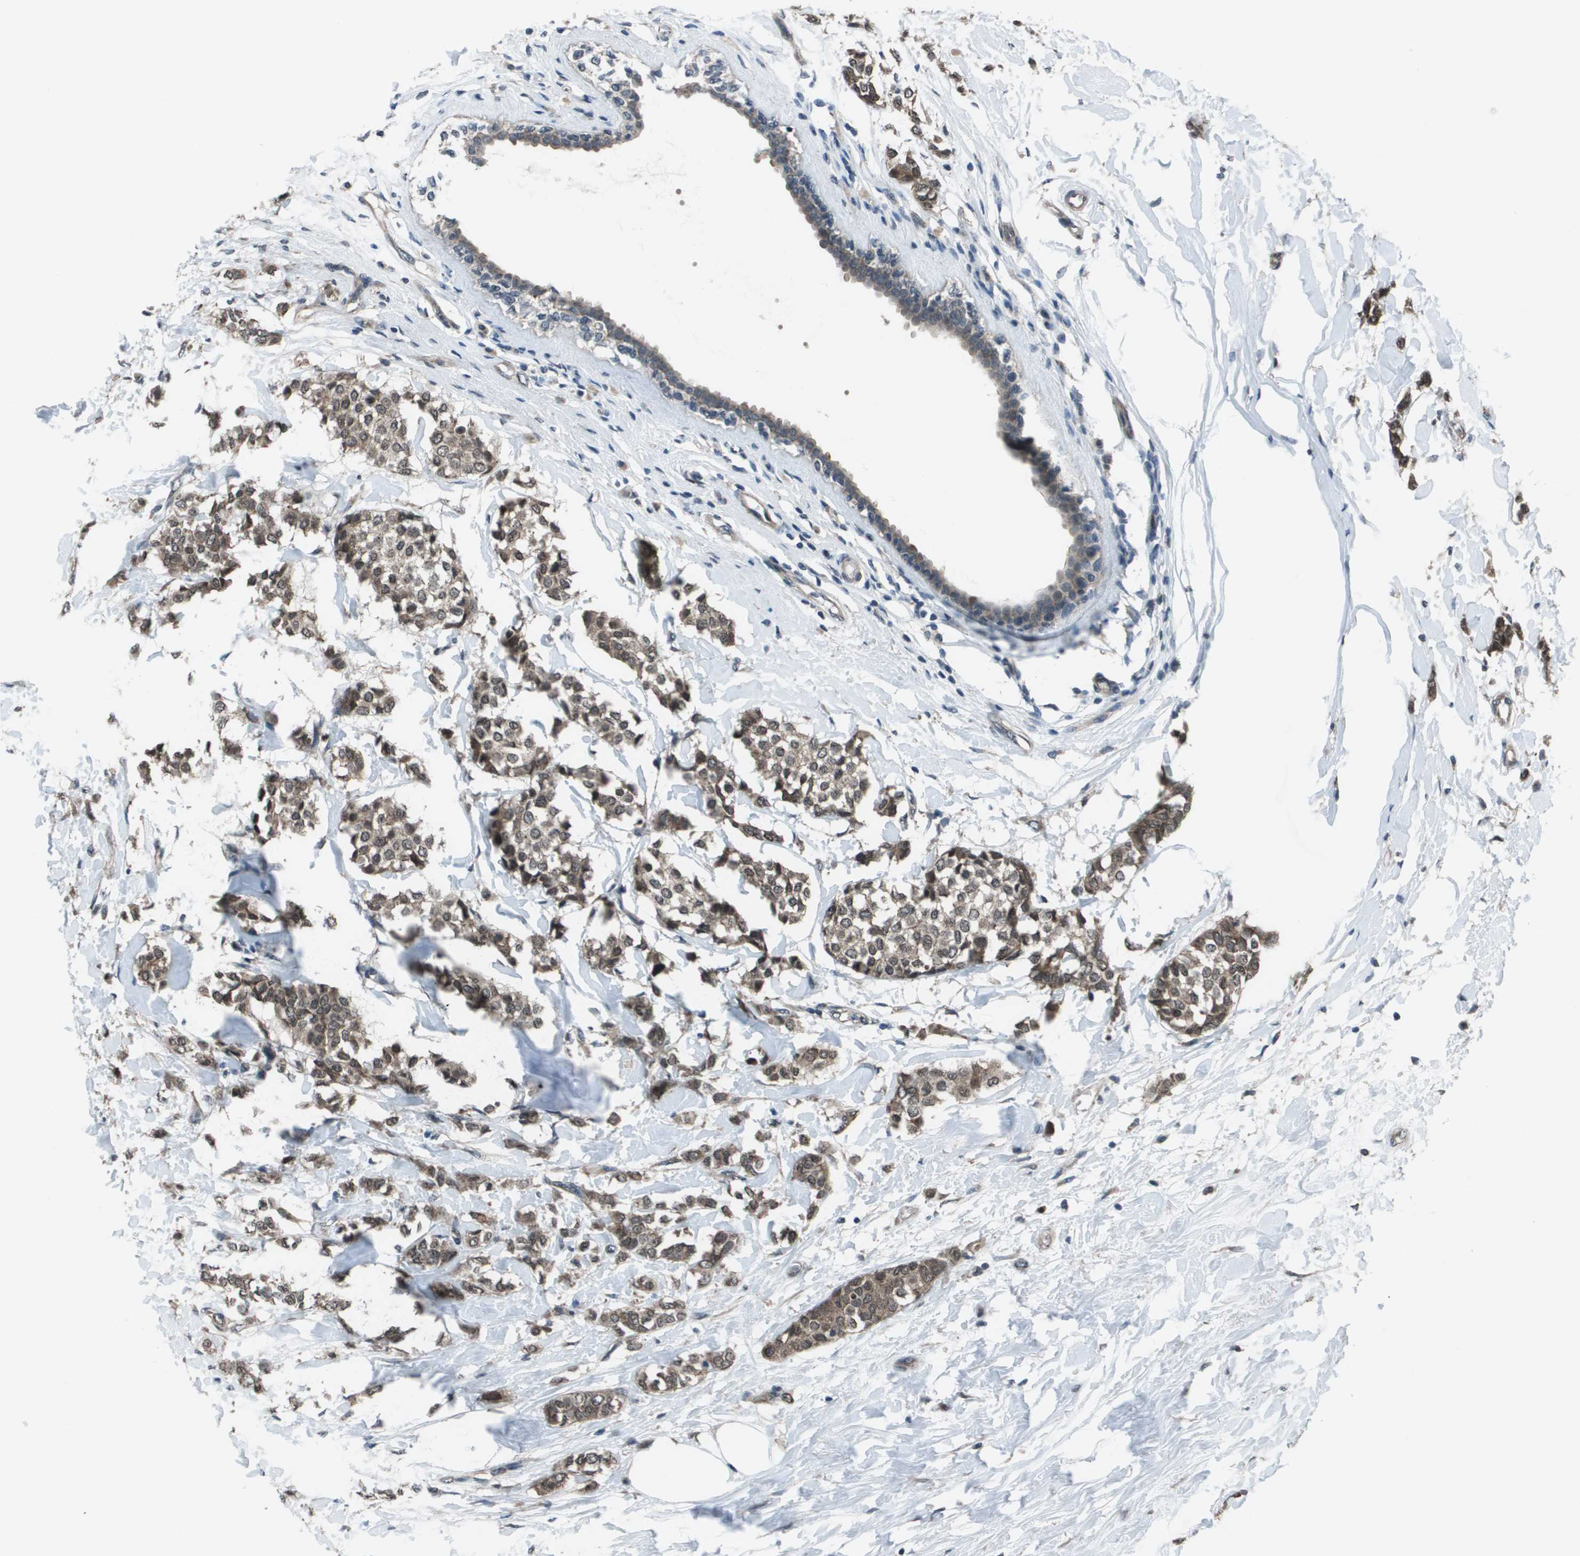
{"staining": {"intensity": "moderate", "quantity": ">75%", "location": "cytoplasmic/membranous"}, "tissue": "breast cancer", "cell_type": "Tumor cells", "image_type": "cancer", "snomed": [{"axis": "morphology", "description": "Lobular carcinoma, in situ"}, {"axis": "morphology", "description": "Lobular carcinoma"}, {"axis": "topography", "description": "Breast"}], "caption": "The micrograph shows staining of breast lobular carcinoma, revealing moderate cytoplasmic/membranous protein staining (brown color) within tumor cells. Immunohistochemistry stains the protein in brown and the nuclei are stained blue.", "gene": "PPFIA1", "patient": {"sex": "female", "age": 41}}